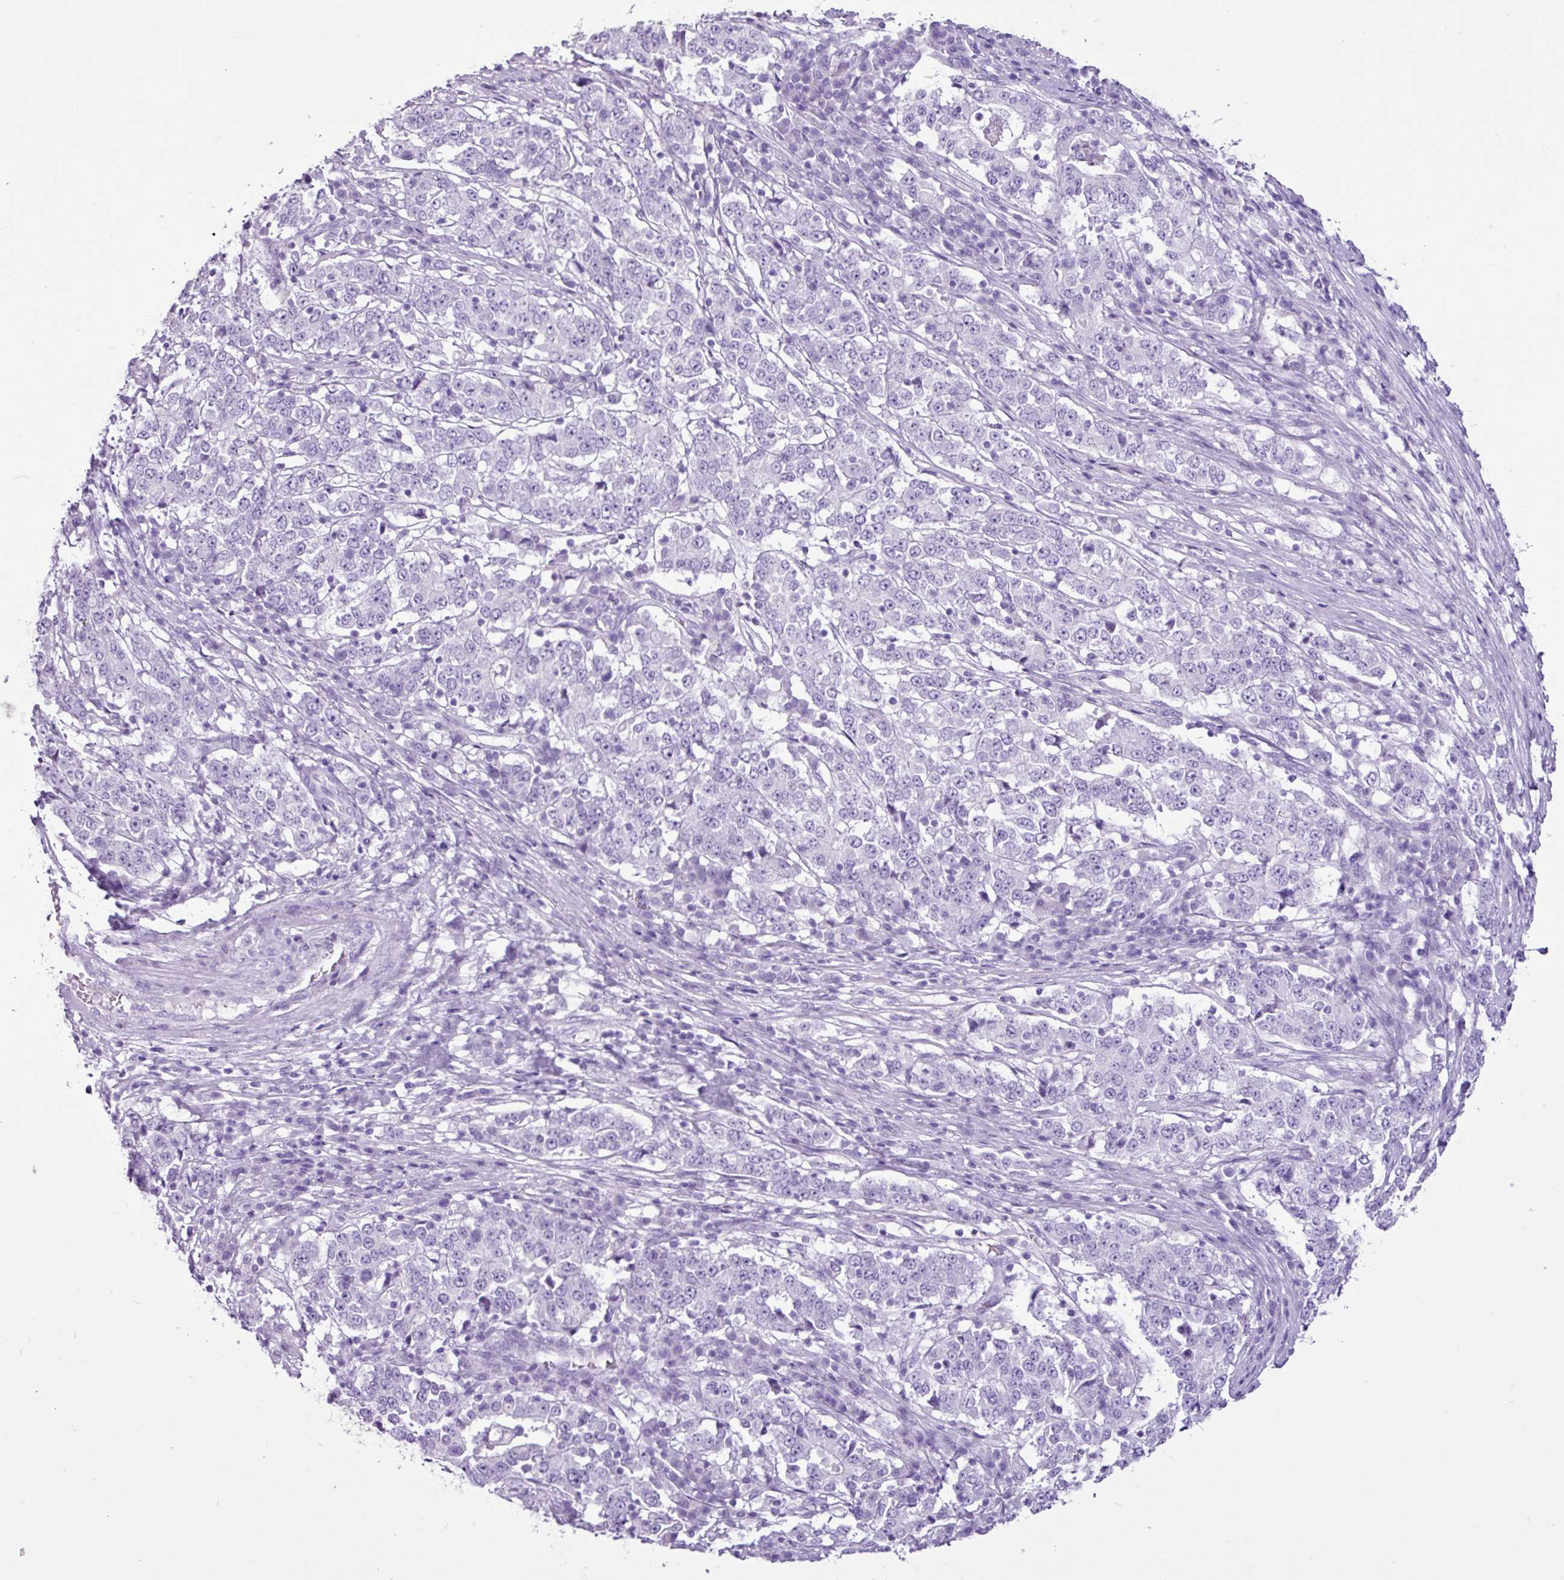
{"staining": {"intensity": "negative", "quantity": "none", "location": "none"}, "tissue": "stomach cancer", "cell_type": "Tumor cells", "image_type": "cancer", "snomed": [{"axis": "morphology", "description": "Adenocarcinoma, NOS"}, {"axis": "topography", "description": "Stomach"}], "caption": "Human adenocarcinoma (stomach) stained for a protein using immunohistochemistry (IHC) shows no positivity in tumor cells.", "gene": "PGR", "patient": {"sex": "male", "age": 59}}